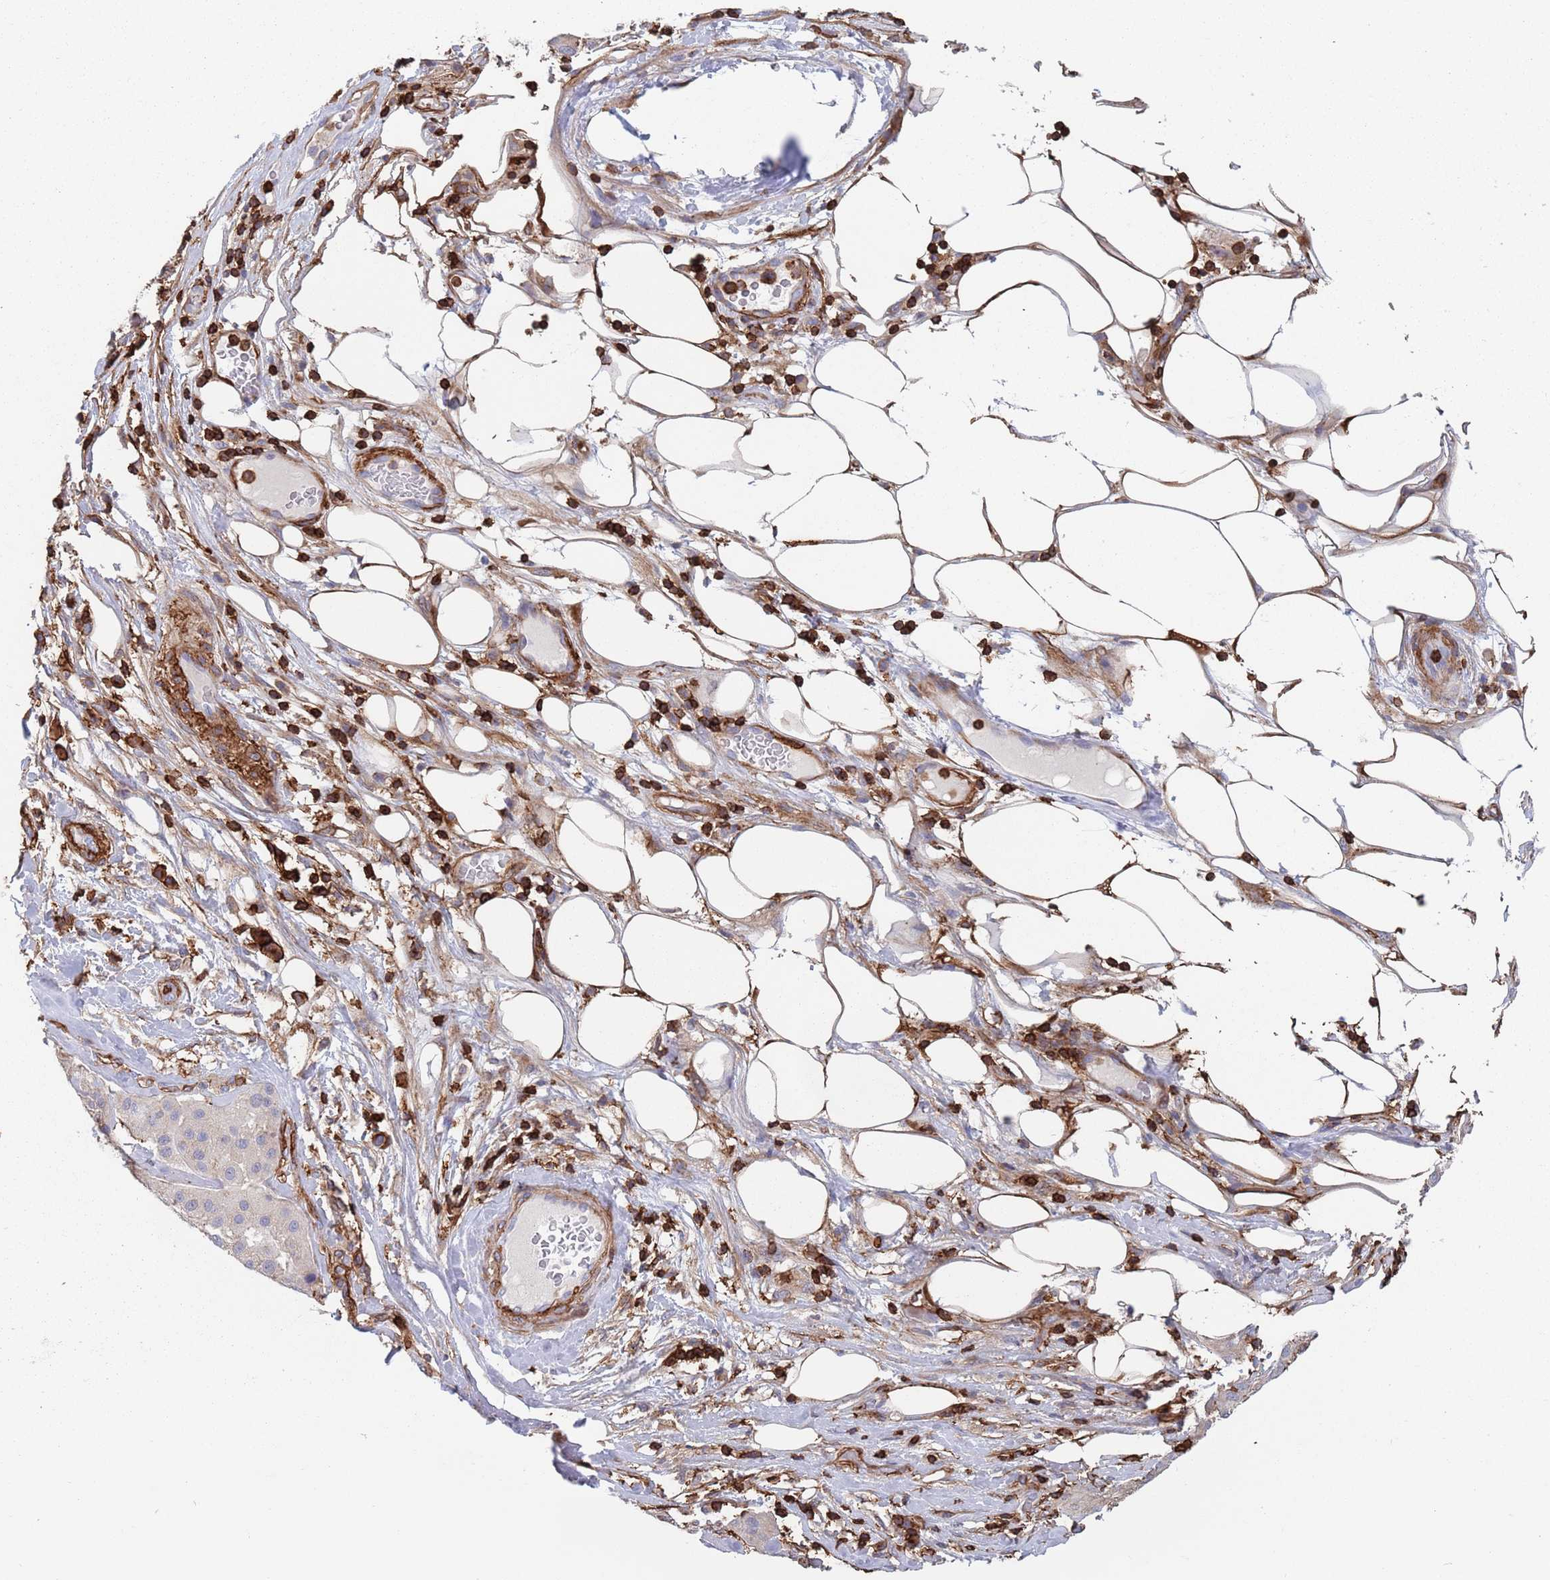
{"staining": {"intensity": "negative", "quantity": "none", "location": "none"}, "tissue": "melanoma", "cell_type": "Tumor cells", "image_type": "cancer", "snomed": [{"axis": "morphology", "description": "Malignant melanoma, Metastatic site"}, {"axis": "topography", "description": "Smooth muscle"}], "caption": "IHC image of human malignant melanoma (metastatic site) stained for a protein (brown), which shows no expression in tumor cells. (DAB immunohistochemistry, high magnification).", "gene": "RNF144A", "patient": {"sex": "male", "age": 41}}